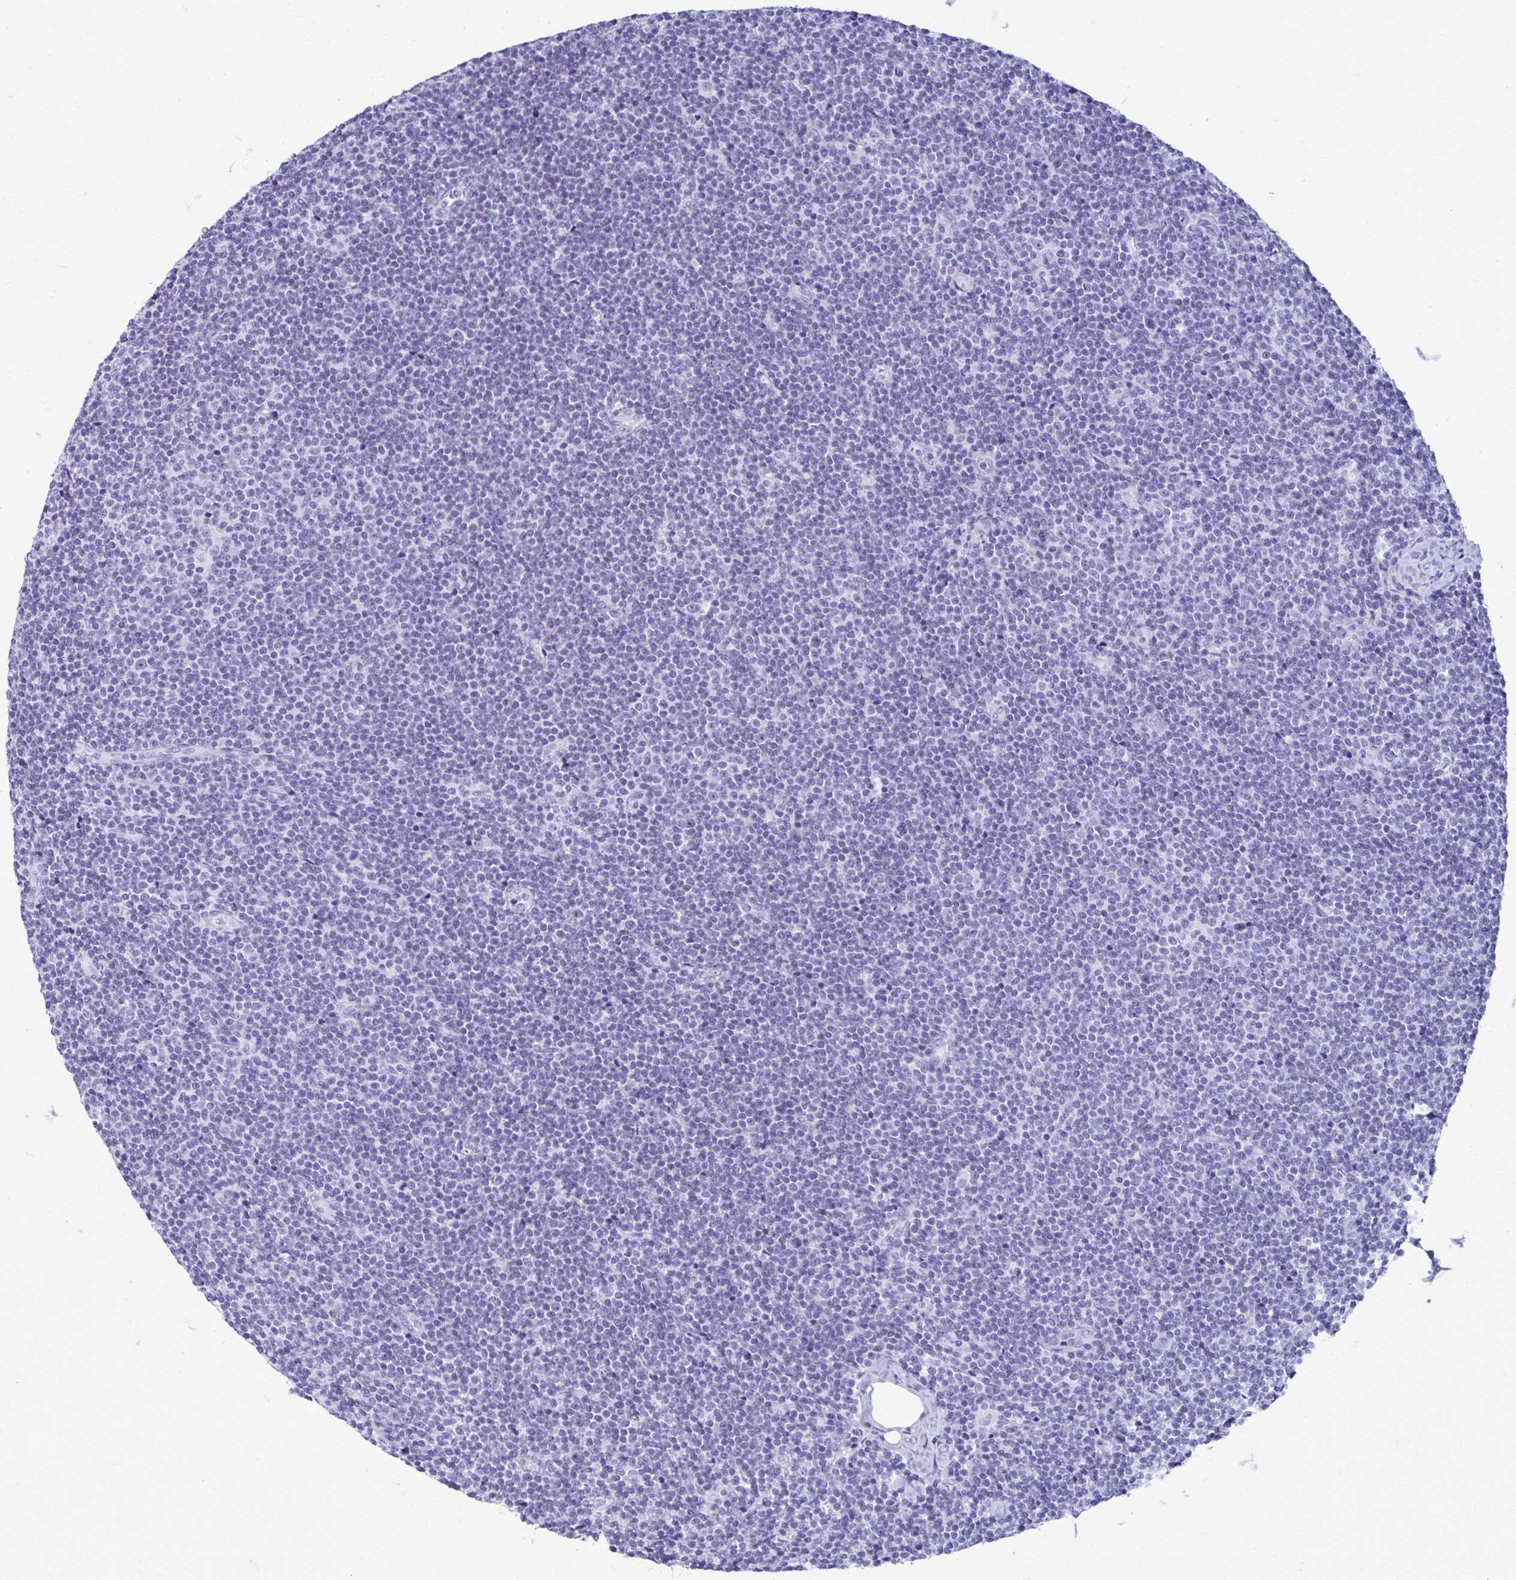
{"staining": {"intensity": "negative", "quantity": "none", "location": "none"}, "tissue": "lymphoma", "cell_type": "Tumor cells", "image_type": "cancer", "snomed": [{"axis": "morphology", "description": "Malignant lymphoma, non-Hodgkin's type, Low grade"}, {"axis": "topography", "description": "Lymph node"}], "caption": "This micrograph is of lymphoma stained with immunohistochemistry (IHC) to label a protein in brown with the nuclei are counter-stained blue. There is no positivity in tumor cells.", "gene": "OR10R2", "patient": {"sex": "male", "age": 48}}